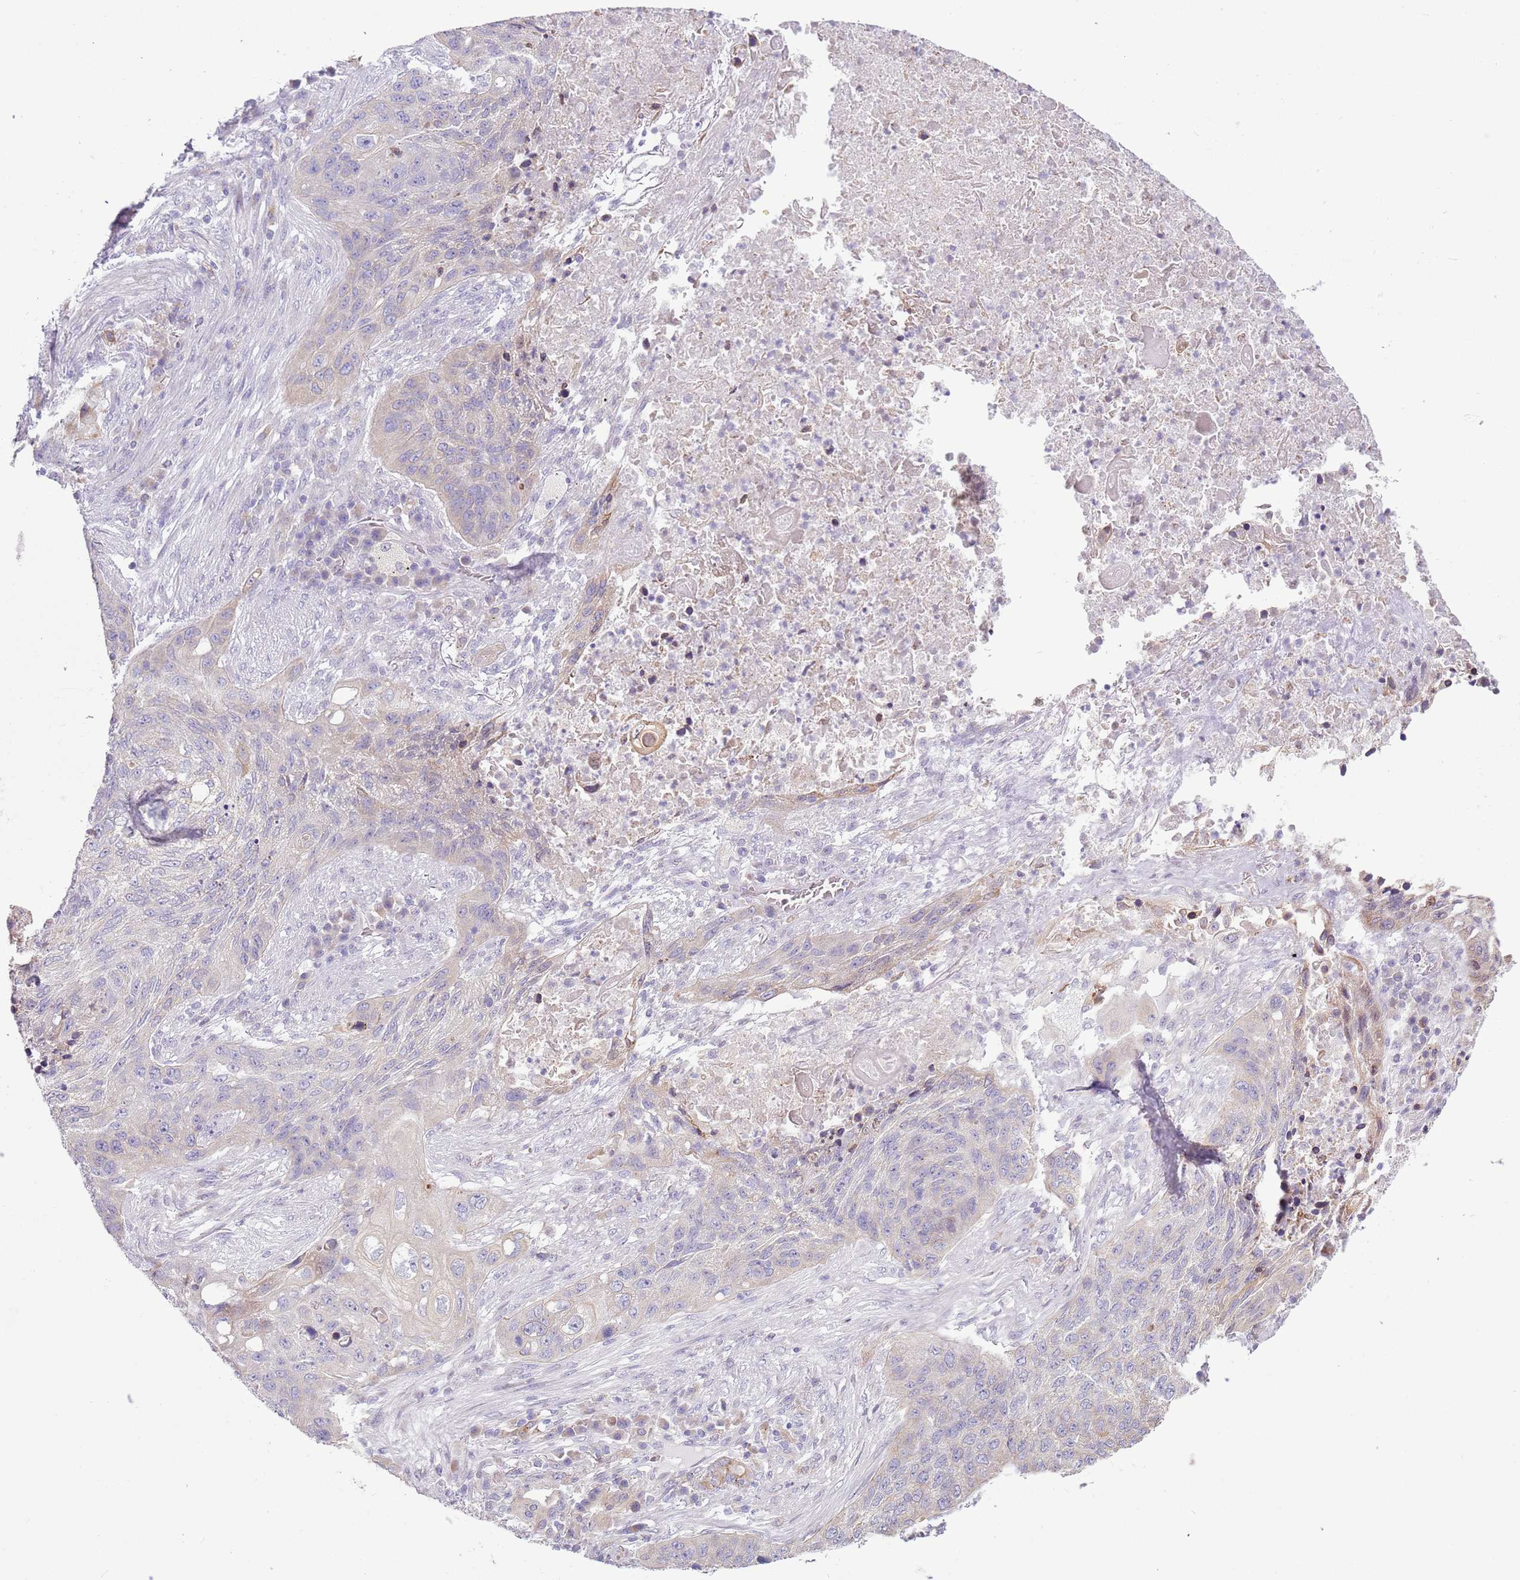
{"staining": {"intensity": "negative", "quantity": "none", "location": "none"}, "tissue": "lung cancer", "cell_type": "Tumor cells", "image_type": "cancer", "snomed": [{"axis": "morphology", "description": "Squamous cell carcinoma, NOS"}, {"axis": "topography", "description": "Lung"}], "caption": "High power microscopy micrograph of an immunohistochemistry micrograph of lung squamous cell carcinoma, revealing no significant positivity in tumor cells.", "gene": "OAF", "patient": {"sex": "female", "age": 63}}